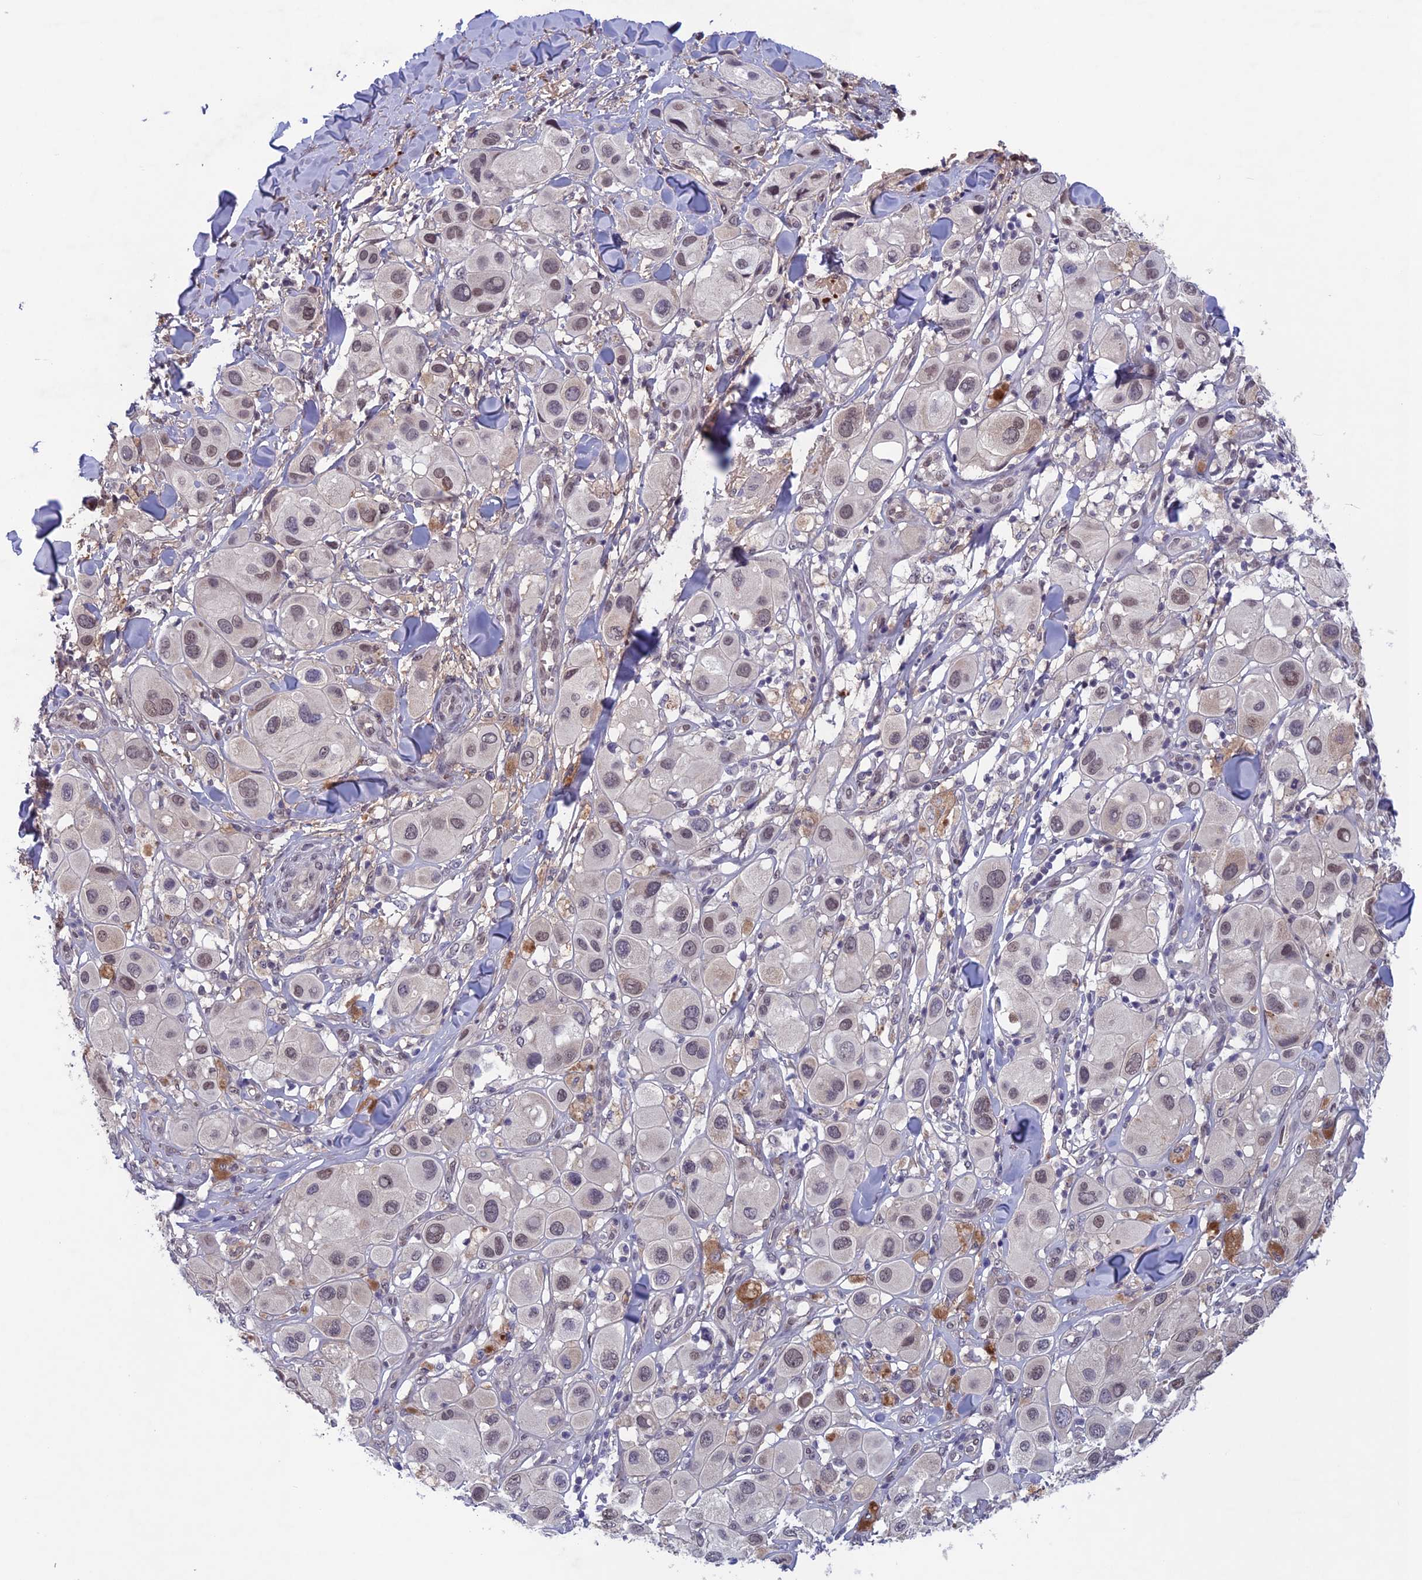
{"staining": {"intensity": "weak", "quantity": "<25%", "location": "nuclear"}, "tissue": "melanoma", "cell_type": "Tumor cells", "image_type": "cancer", "snomed": [{"axis": "morphology", "description": "Malignant melanoma, Metastatic site"}, {"axis": "topography", "description": "Skin"}], "caption": "Tumor cells show no significant staining in malignant melanoma (metastatic site). (DAB (3,3'-diaminobenzidine) immunohistochemistry with hematoxylin counter stain).", "gene": "FKBPL", "patient": {"sex": "male", "age": 41}}